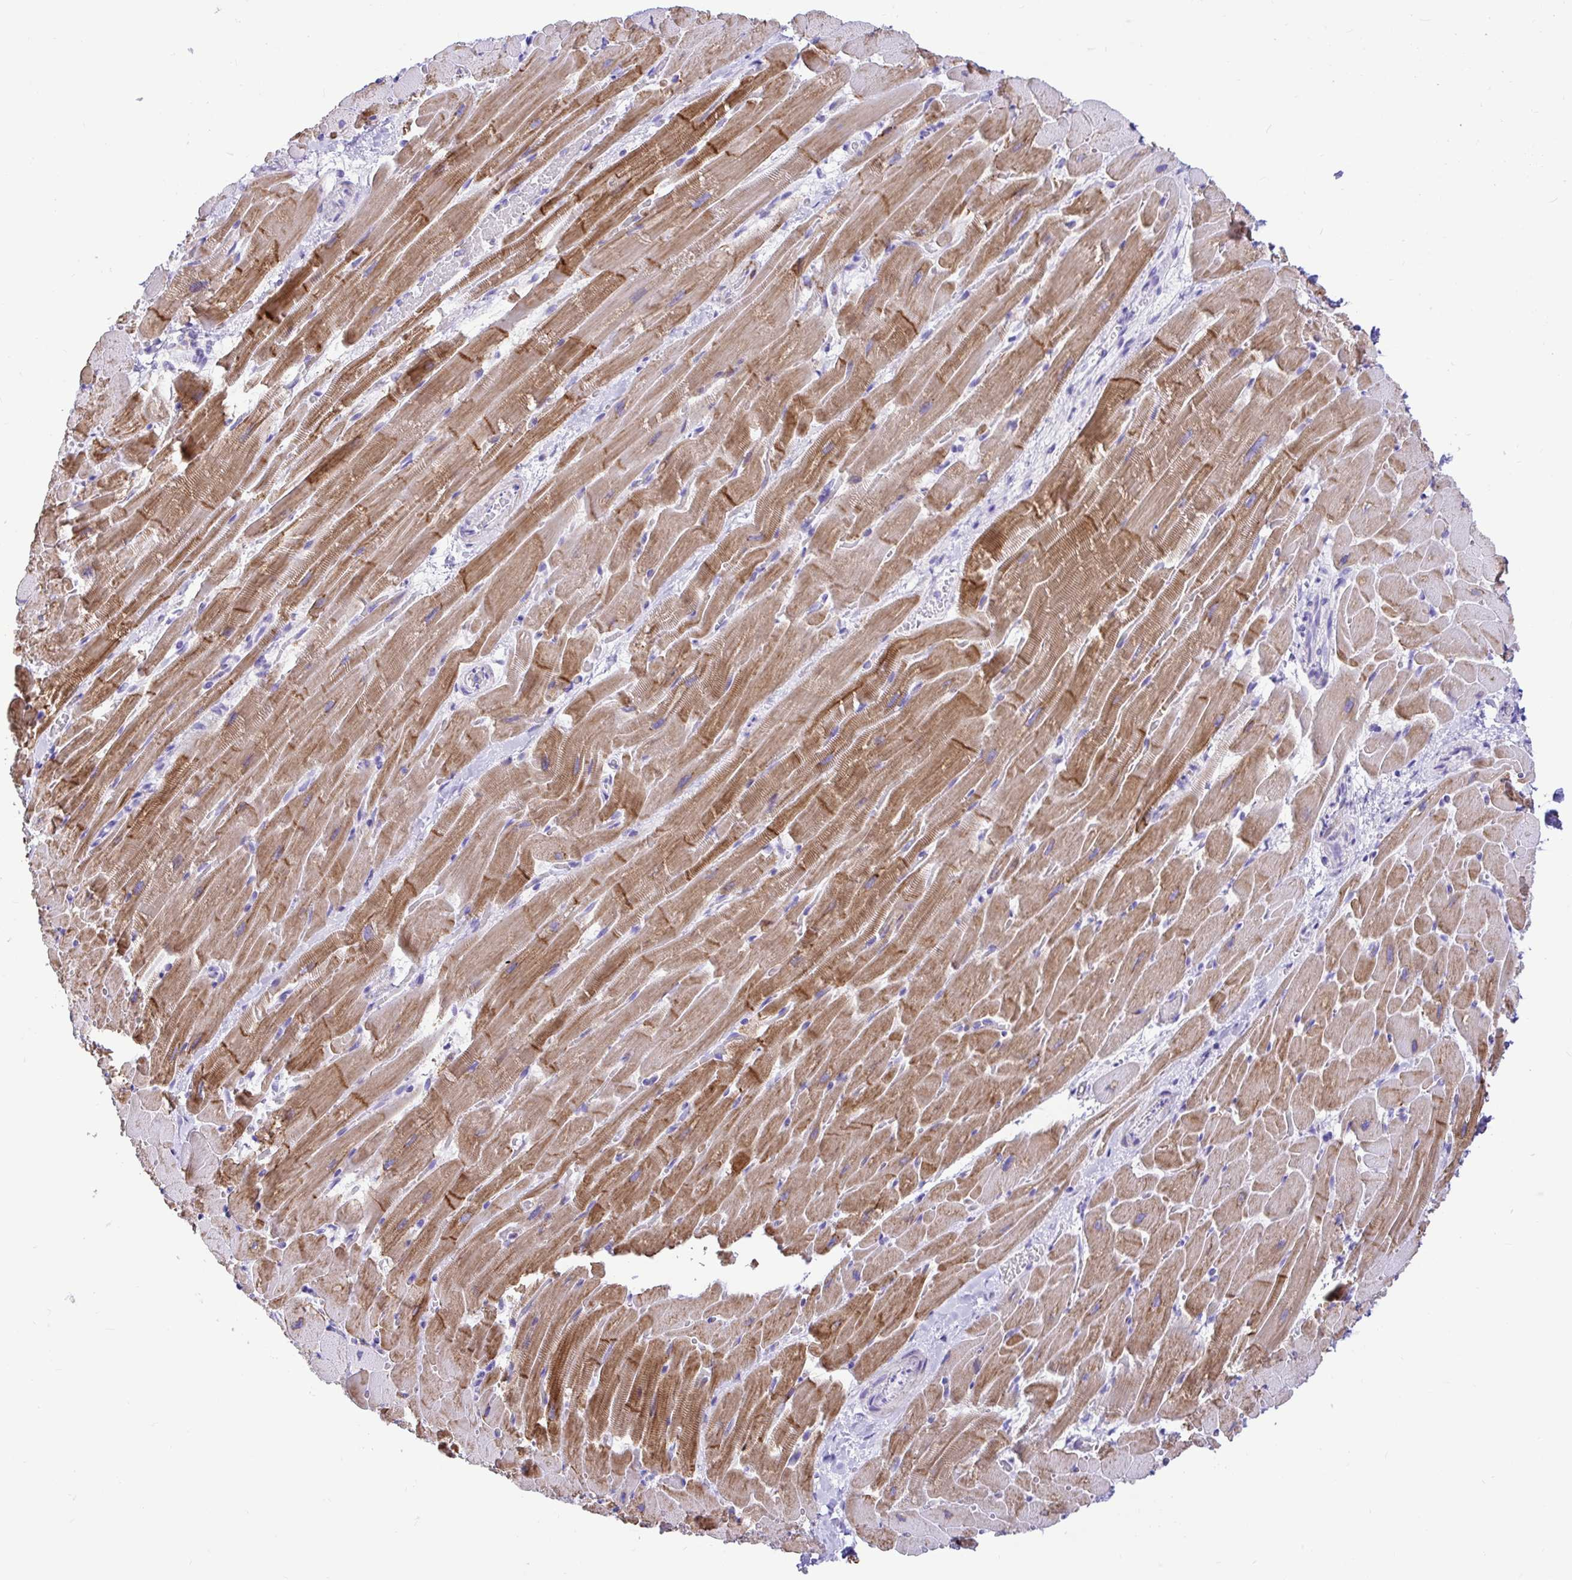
{"staining": {"intensity": "moderate", "quantity": ">75%", "location": "cytoplasmic/membranous"}, "tissue": "heart muscle", "cell_type": "Cardiomyocytes", "image_type": "normal", "snomed": [{"axis": "morphology", "description": "Normal tissue, NOS"}, {"axis": "topography", "description": "Heart"}], "caption": "An immunohistochemistry image of benign tissue is shown. Protein staining in brown labels moderate cytoplasmic/membranous positivity in heart muscle within cardiomyocytes.", "gene": "BACE2", "patient": {"sex": "male", "age": 37}}